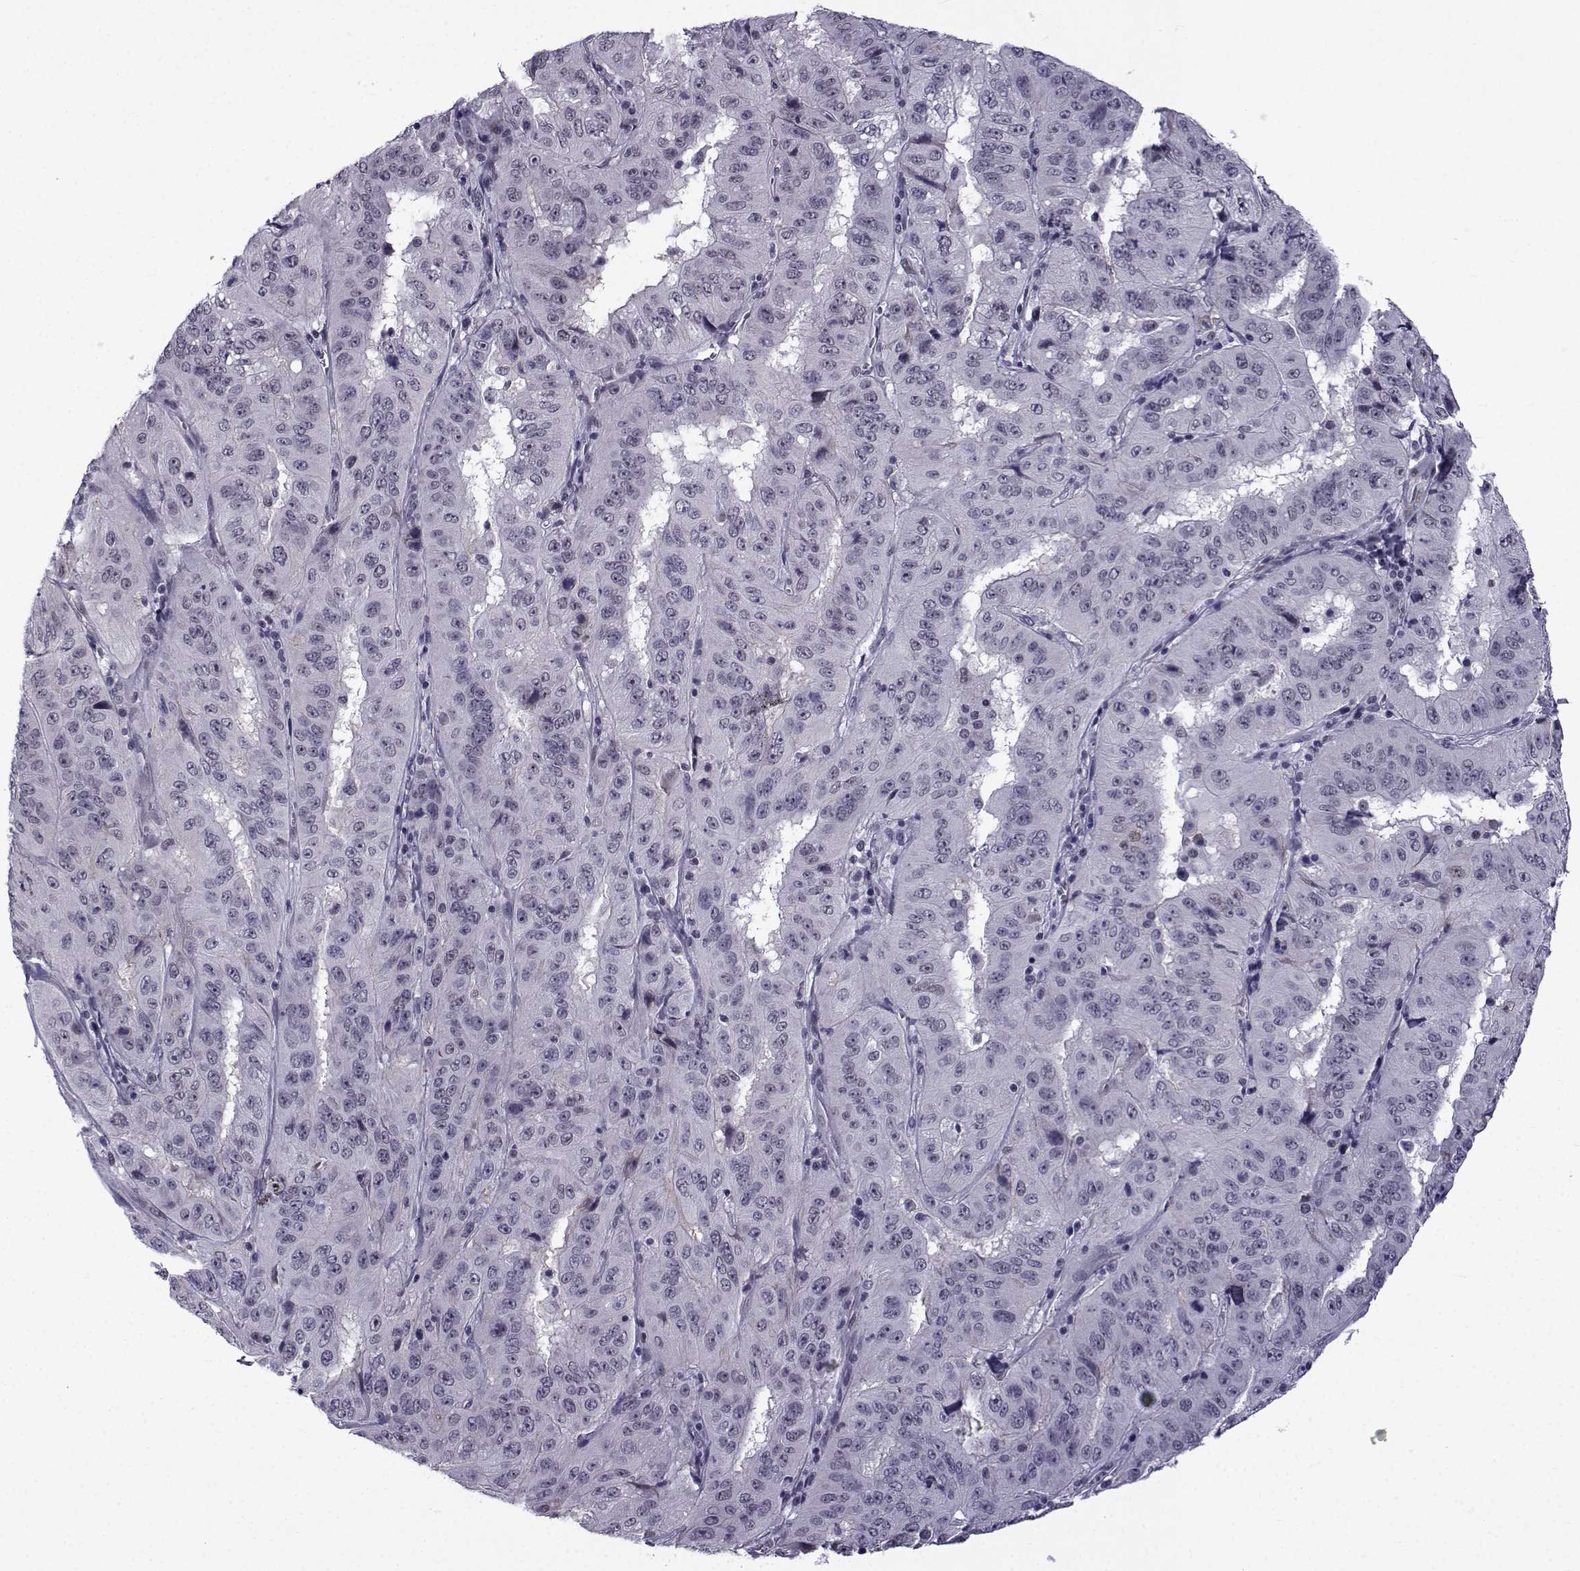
{"staining": {"intensity": "negative", "quantity": "none", "location": "none"}, "tissue": "pancreatic cancer", "cell_type": "Tumor cells", "image_type": "cancer", "snomed": [{"axis": "morphology", "description": "Adenocarcinoma, NOS"}, {"axis": "topography", "description": "Pancreas"}], "caption": "Immunohistochemistry histopathology image of pancreatic adenocarcinoma stained for a protein (brown), which reveals no expression in tumor cells.", "gene": "RBM24", "patient": {"sex": "male", "age": 63}}